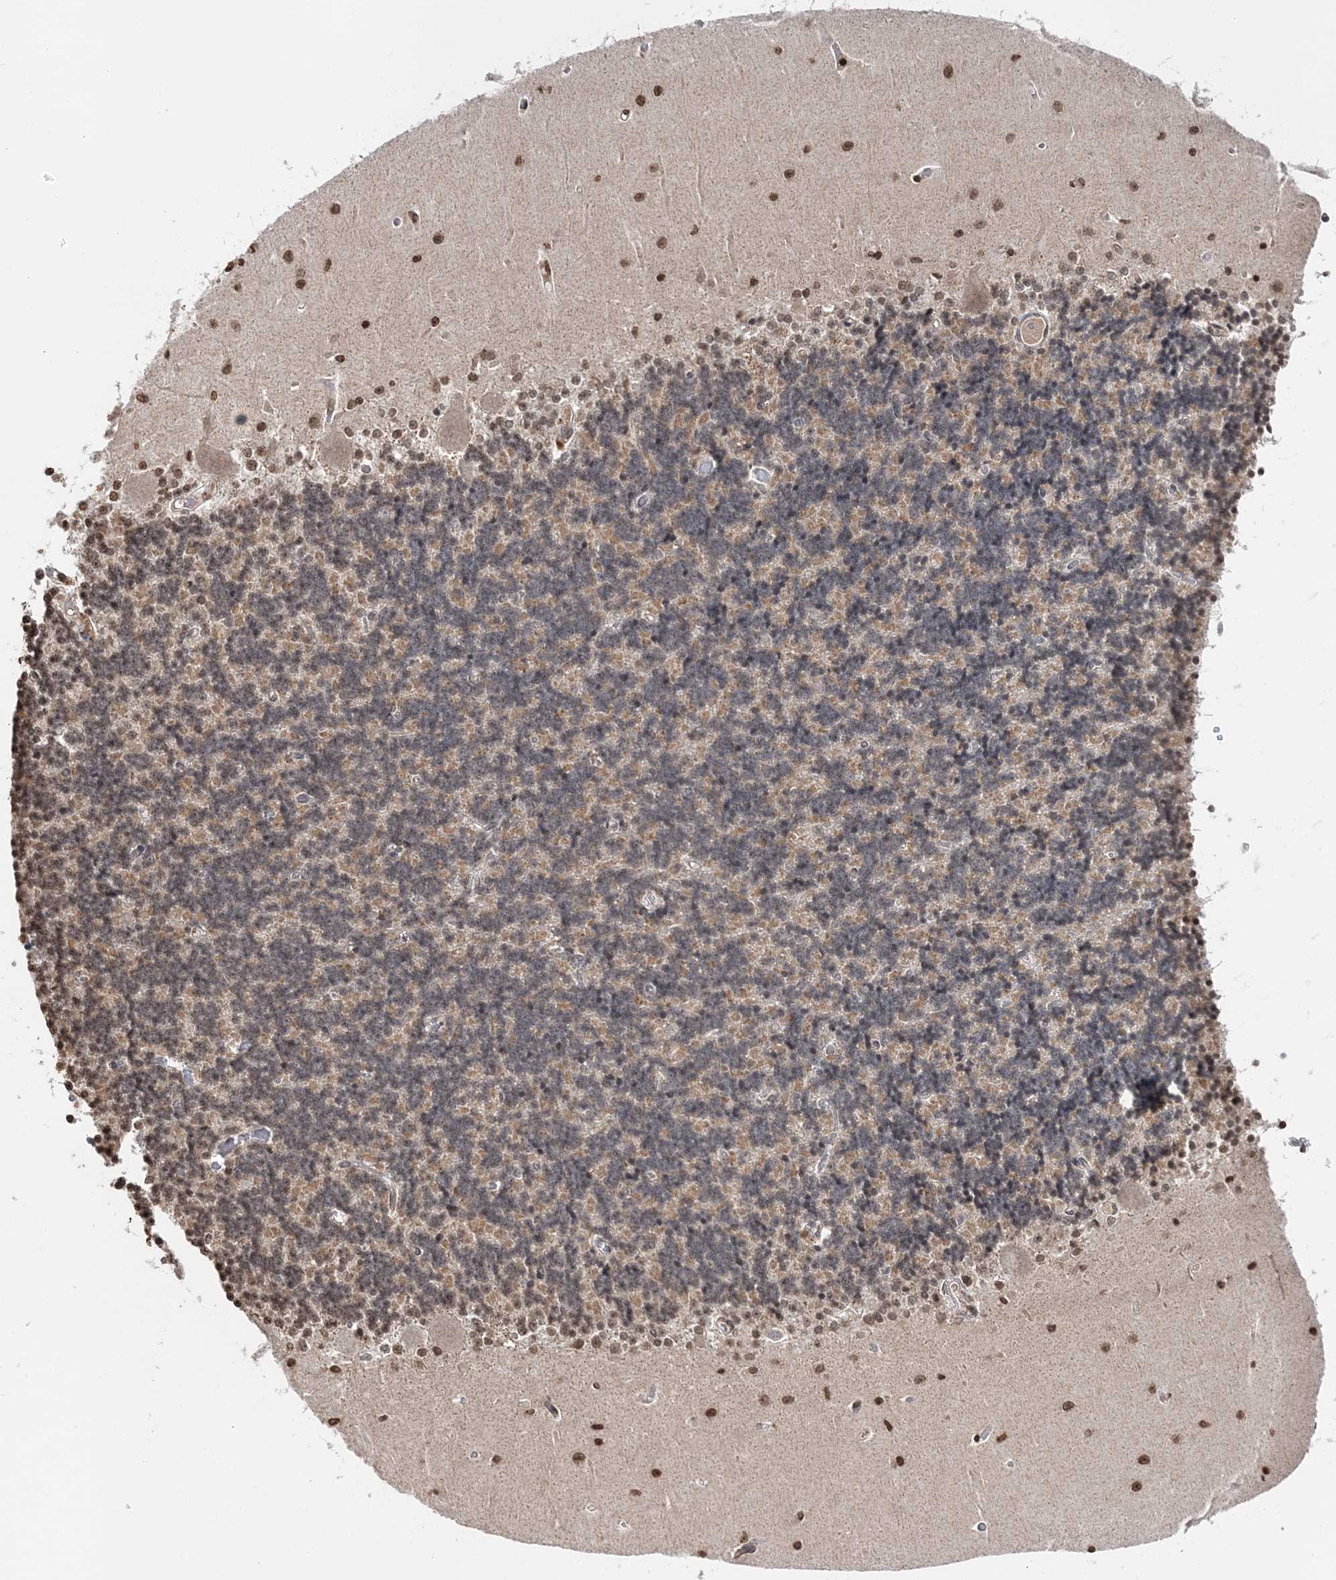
{"staining": {"intensity": "moderate", "quantity": "25%-75%", "location": "cytoplasmic/membranous,nuclear"}, "tissue": "cerebellum", "cell_type": "Cells in granular layer", "image_type": "normal", "snomed": [{"axis": "morphology", "description": "Normal tissue, NOS"}, {"axis": "topography", "description": "Cerebellum"}], "caption": "IHC (DAB) staining of normal cerebellum reveals moderate cytoplasmic/membranous,nuclear protein positivity in approximately 25%-75% of cells in granular layer.", "gene": "SOWAHB", "patient": {"sex": "male", "age": 37}}